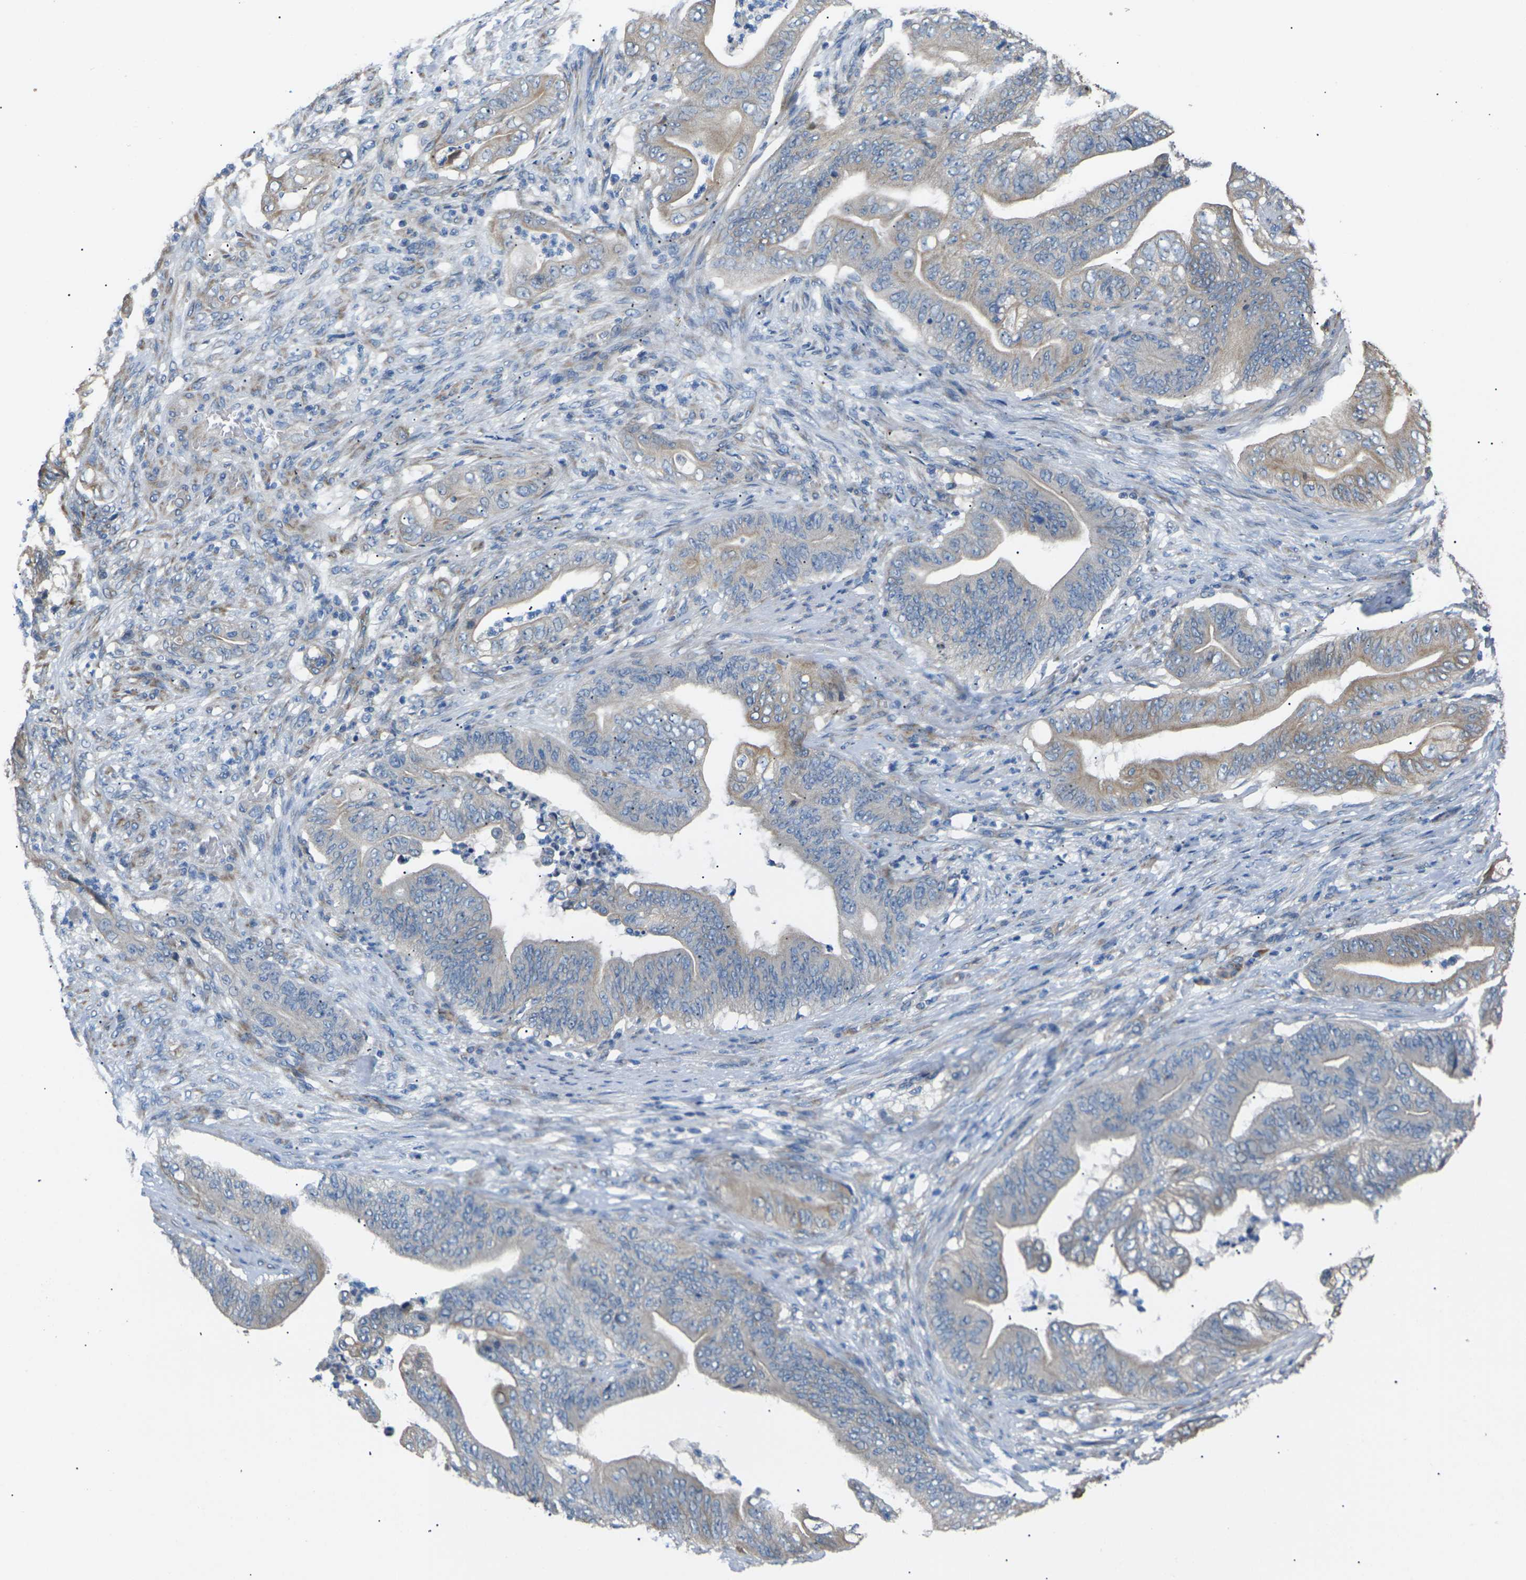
{"staining": {"intensity": "moderate", "quantity": "25%-75%", "location": "cytoplasmic/membranous"}, "tissue": "stomach cancer", "cell_type": "Tumor cells", "image_type": "cancer", "snomed": [{"axis": "morphology", "description": "Adenocarcinoma, NOS"}, {"axis": "topography", "description": "Stomach"}], "caption": "Immunohistochemistry (IHC) of stomach adenocarcinoma reveals medium levels of moderate cytoplasmic/membranous positivity in about 25%-75% of tumor cells.", "gene": "KLHDC8B", "patient": {"sex": "female", "age": 73}}